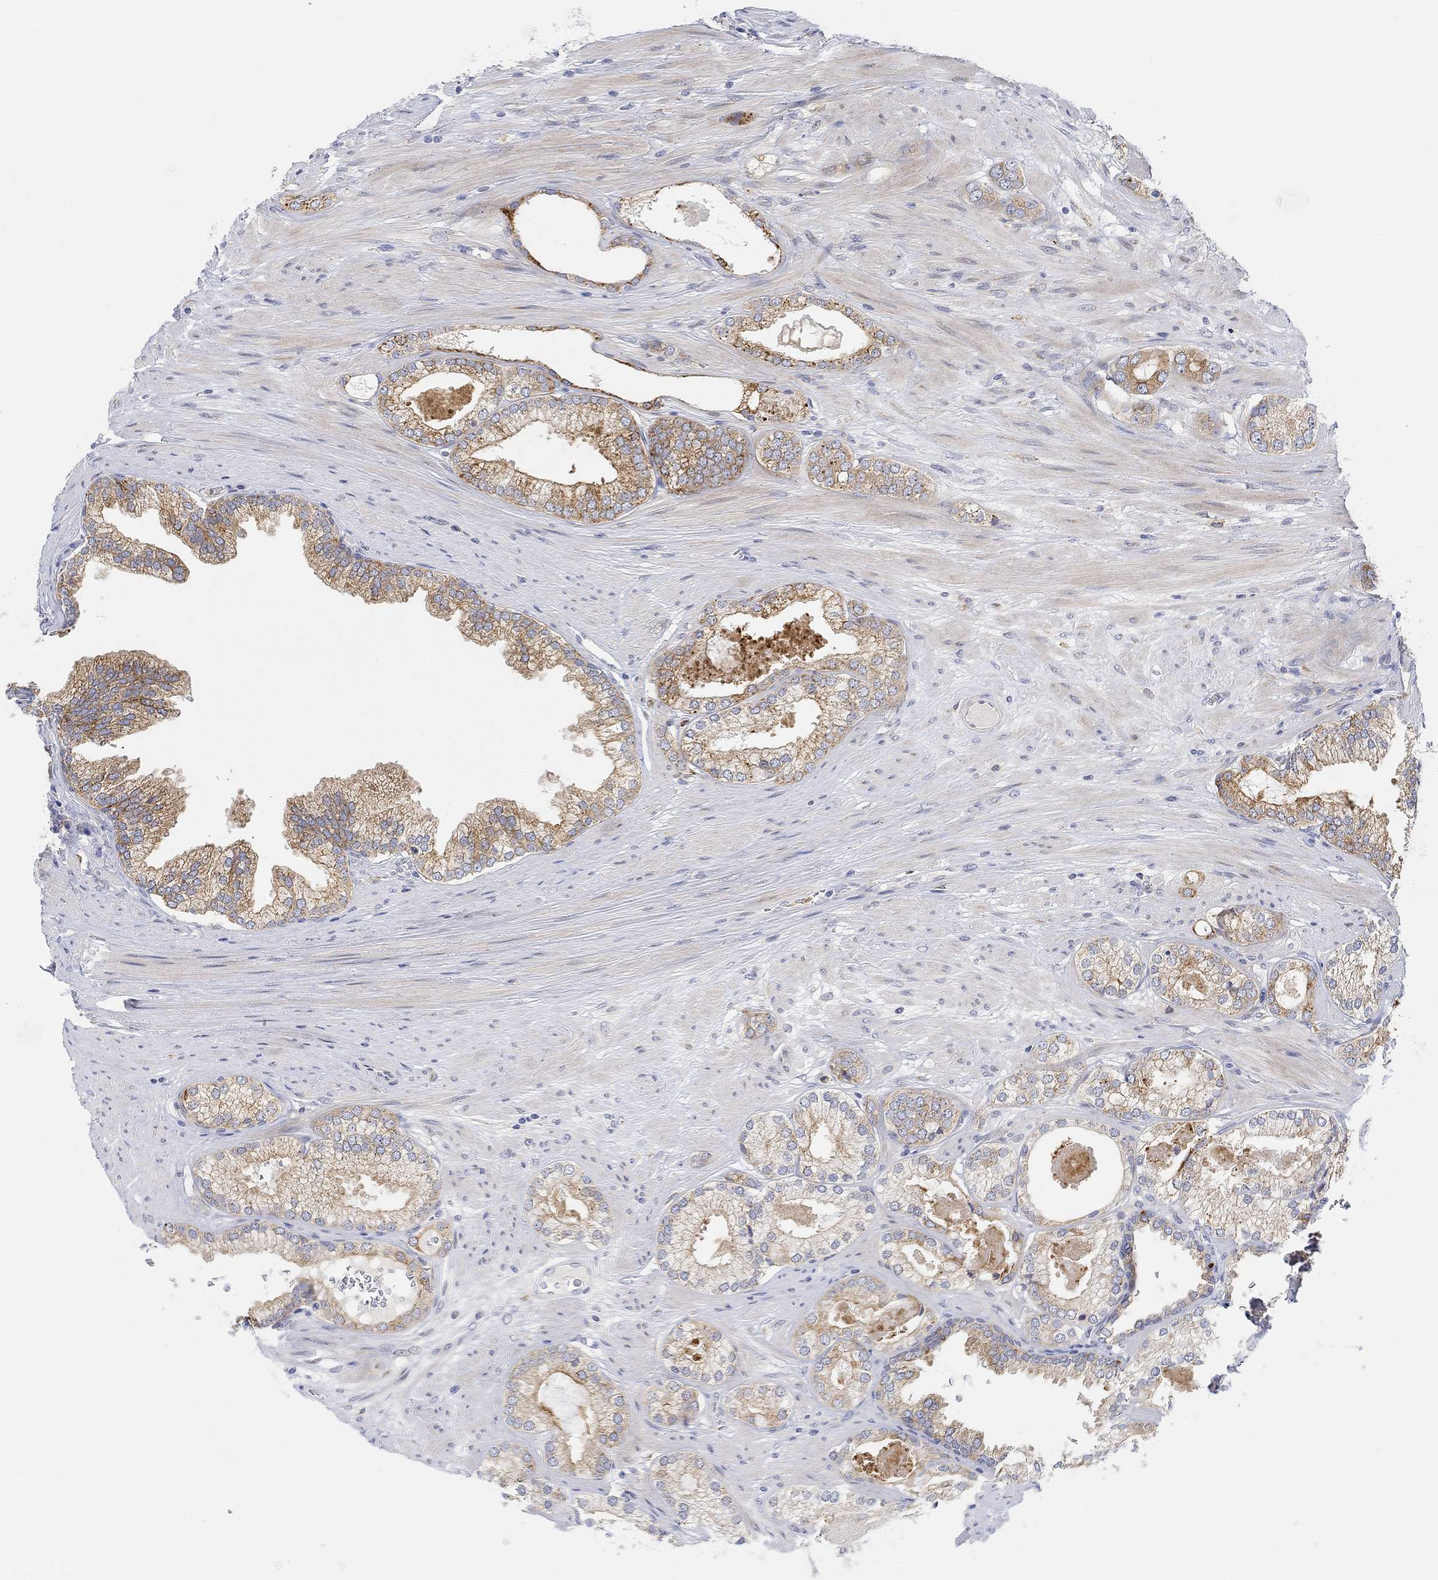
{"staining": {"intensity": "strong", "quantity": "25%-75%", "location": "cytoplasmic/membranous"}, "tissue": "prostate cancer", "cell_type": "Tumor cells", "image_type": "cancer", "snomed": [{"axis": "morphology", "description": "Adenocarcinoma, High grade"}, {"axis": "topography", "description": "Prostate and seminal vesicle, NOS"}], "caption": "An image of human high-grade adenocarcinoma (prostate) stained for a protein displays strong cytoplasmic/membranous brown staining in tumor cells.", "gene": "ACSL1", "patient": {"sex": "male", "age": 62}}